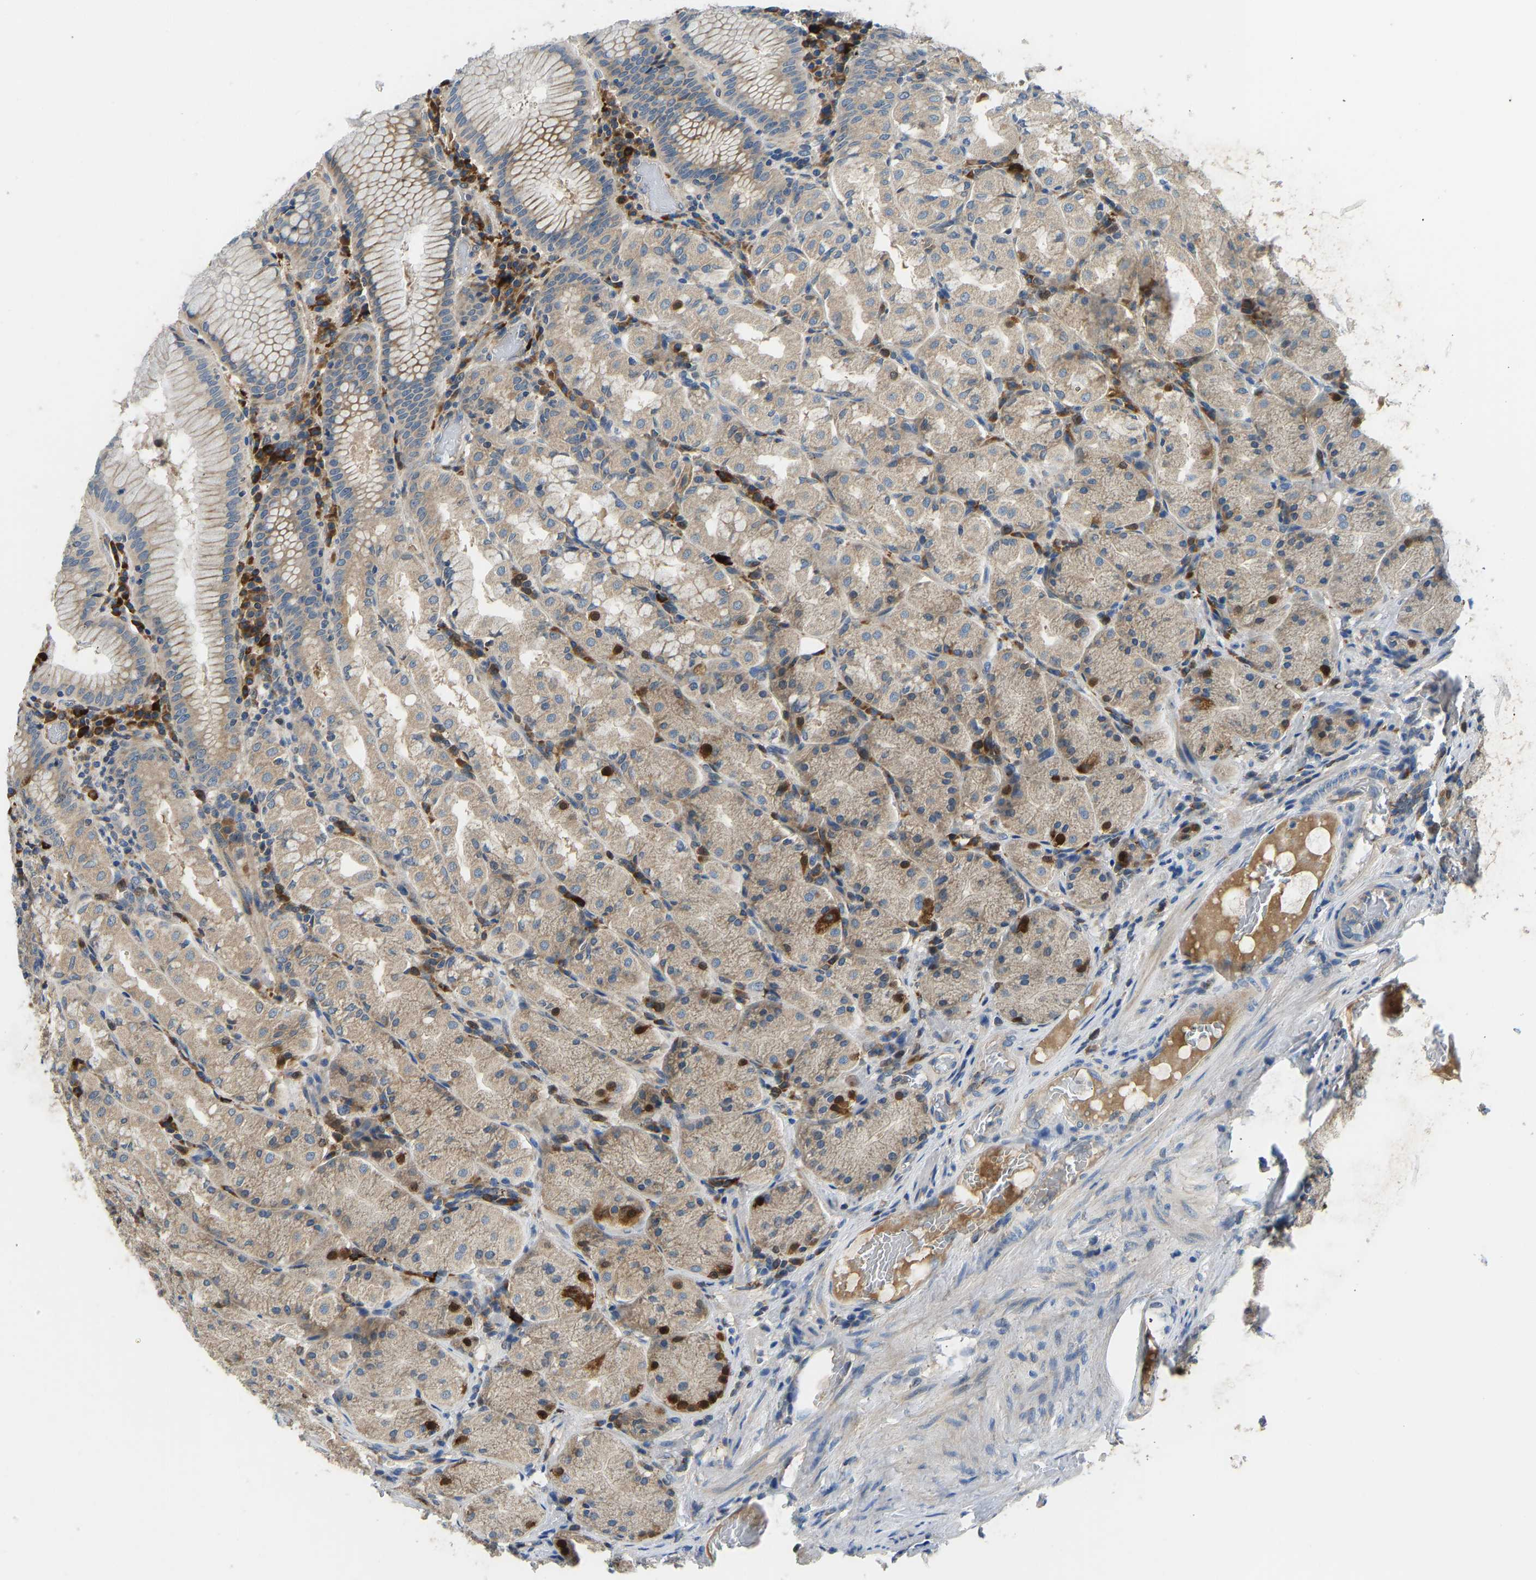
{"staining": {"intensity": "moderate", "quantity": ">75%", "location": "cytoplasmic/membranous"}, "tissue": "stomach", "cell_type": "Glandular cells", "image_type": "normal", "snomed": [{"axis": "morphology", "description": "Normal tissue, NOS"}, {"axis": "topography", "description": "Stomach"}, {"axis": "topography", "description": "Stomach, lower"}], "caption": "Immunohistochemical staining of unremarkable stomach demonstrates >75% levels of moderate cytoplasmic/membranous protein expression in about >75% of glandular cells.", "gene": "RBP1", "patient": {"sex": "female", "age": 56}}